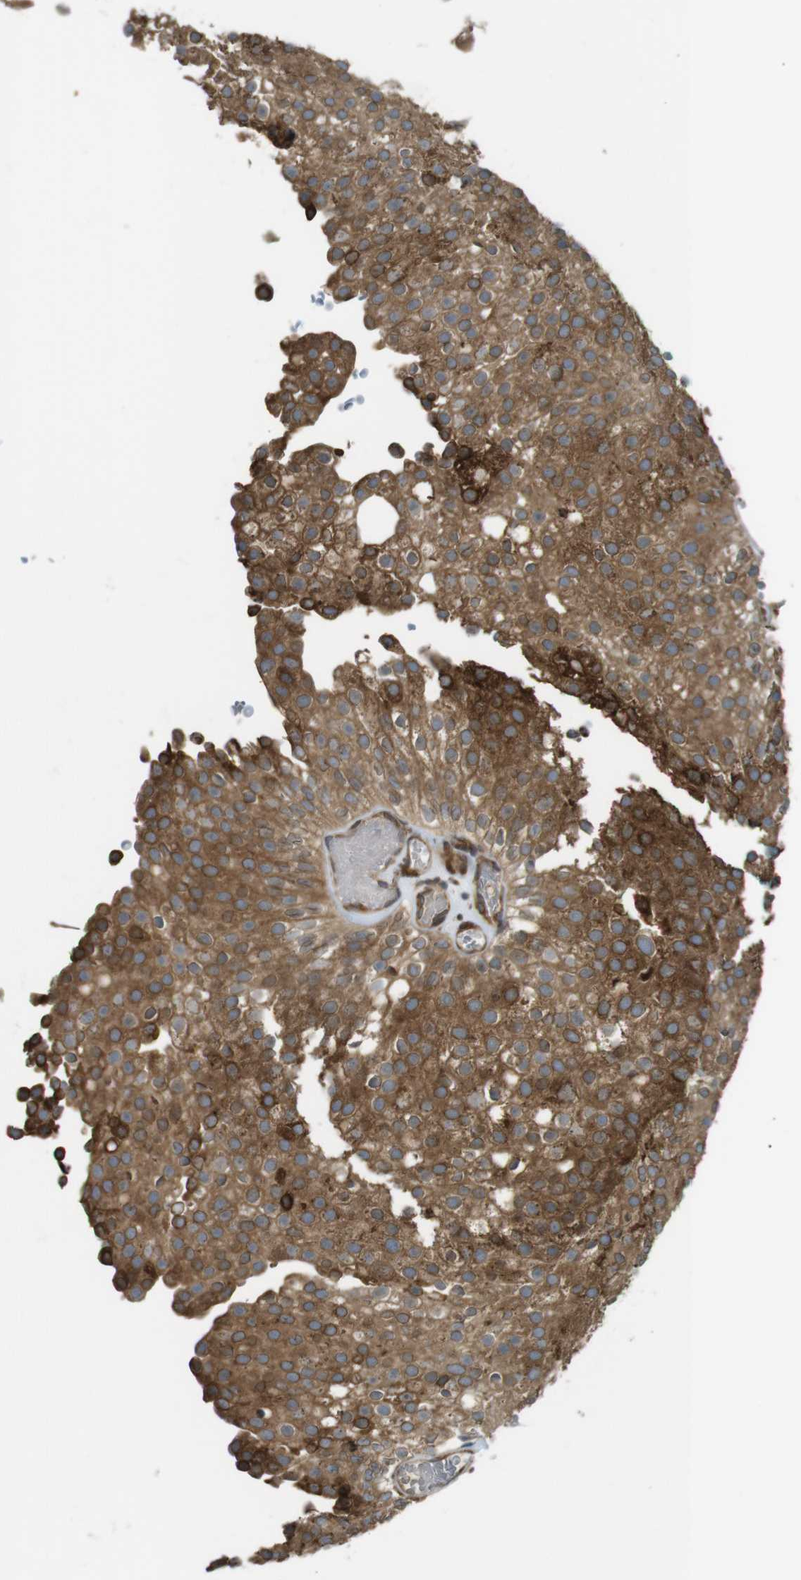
{"staining": {"intensity": "strong", "quantity": ">75%", "location": "cytoplasmic/membranous"}, "tissue": "urothelial cancer", "cell_type": "Tumor cells", "image_type": "cancer", "snomed": [{"axis": "morphology", "description": "Urothelial carcinoma, Low grade"}, {"axis": "topography", "description": "Urinary bladder"}], "caption": "The photomicrograph shows a brown stain indicating the presence of a protein in the cytoplasmic/membranous of tumor cells in urothelial cancer.", "gene": "TMED4", "patient": {"sex": "male", "age": 78}}